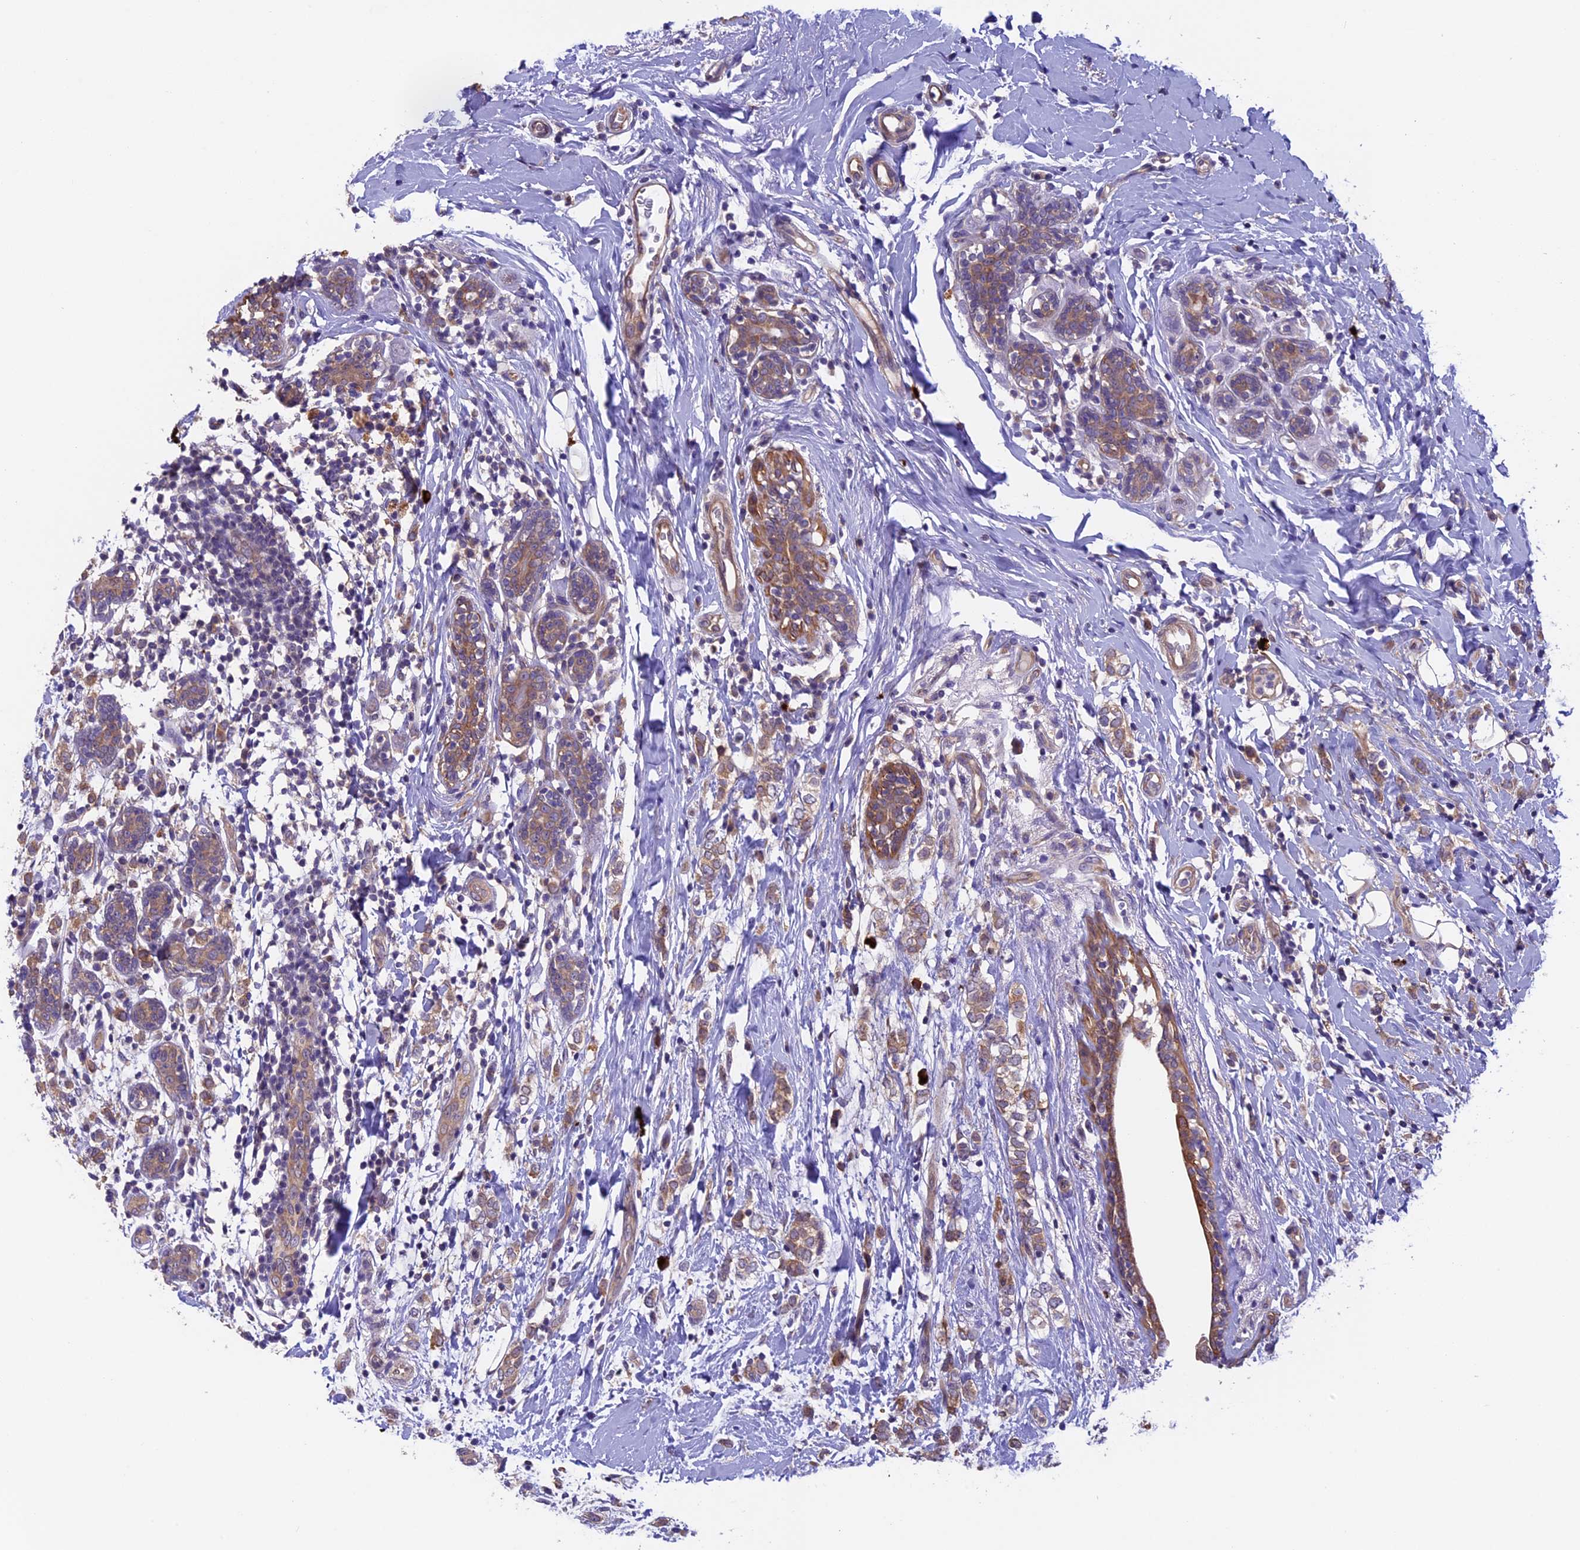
{"staining": {"intensity": "weak", "quantity": ">75%", "location": "cytoplasmic/membranous"}, "tissue": "breast cancer", "cell_type": "Tumor cells", "image_type": "cancer", "snomed": [{"axis": "morphology", "description": "Normal tissue, NOS"}, {"axis": "morphology", "description": "Lobular carcinoma"}, {"axis": "topography", "description": "Breast"}], "caption": "This photomicrograph demonstrates breast cancer (lobular carcinoma) stained with immunohistochemistry to label a protein in brown. The cytoplasmic/membranous of tumor cells show weak positivity for the protein. Nuclei are counter-stained blue.", "gene": "CCDC9B", "patient": {"sex": "female", "age": 47}}